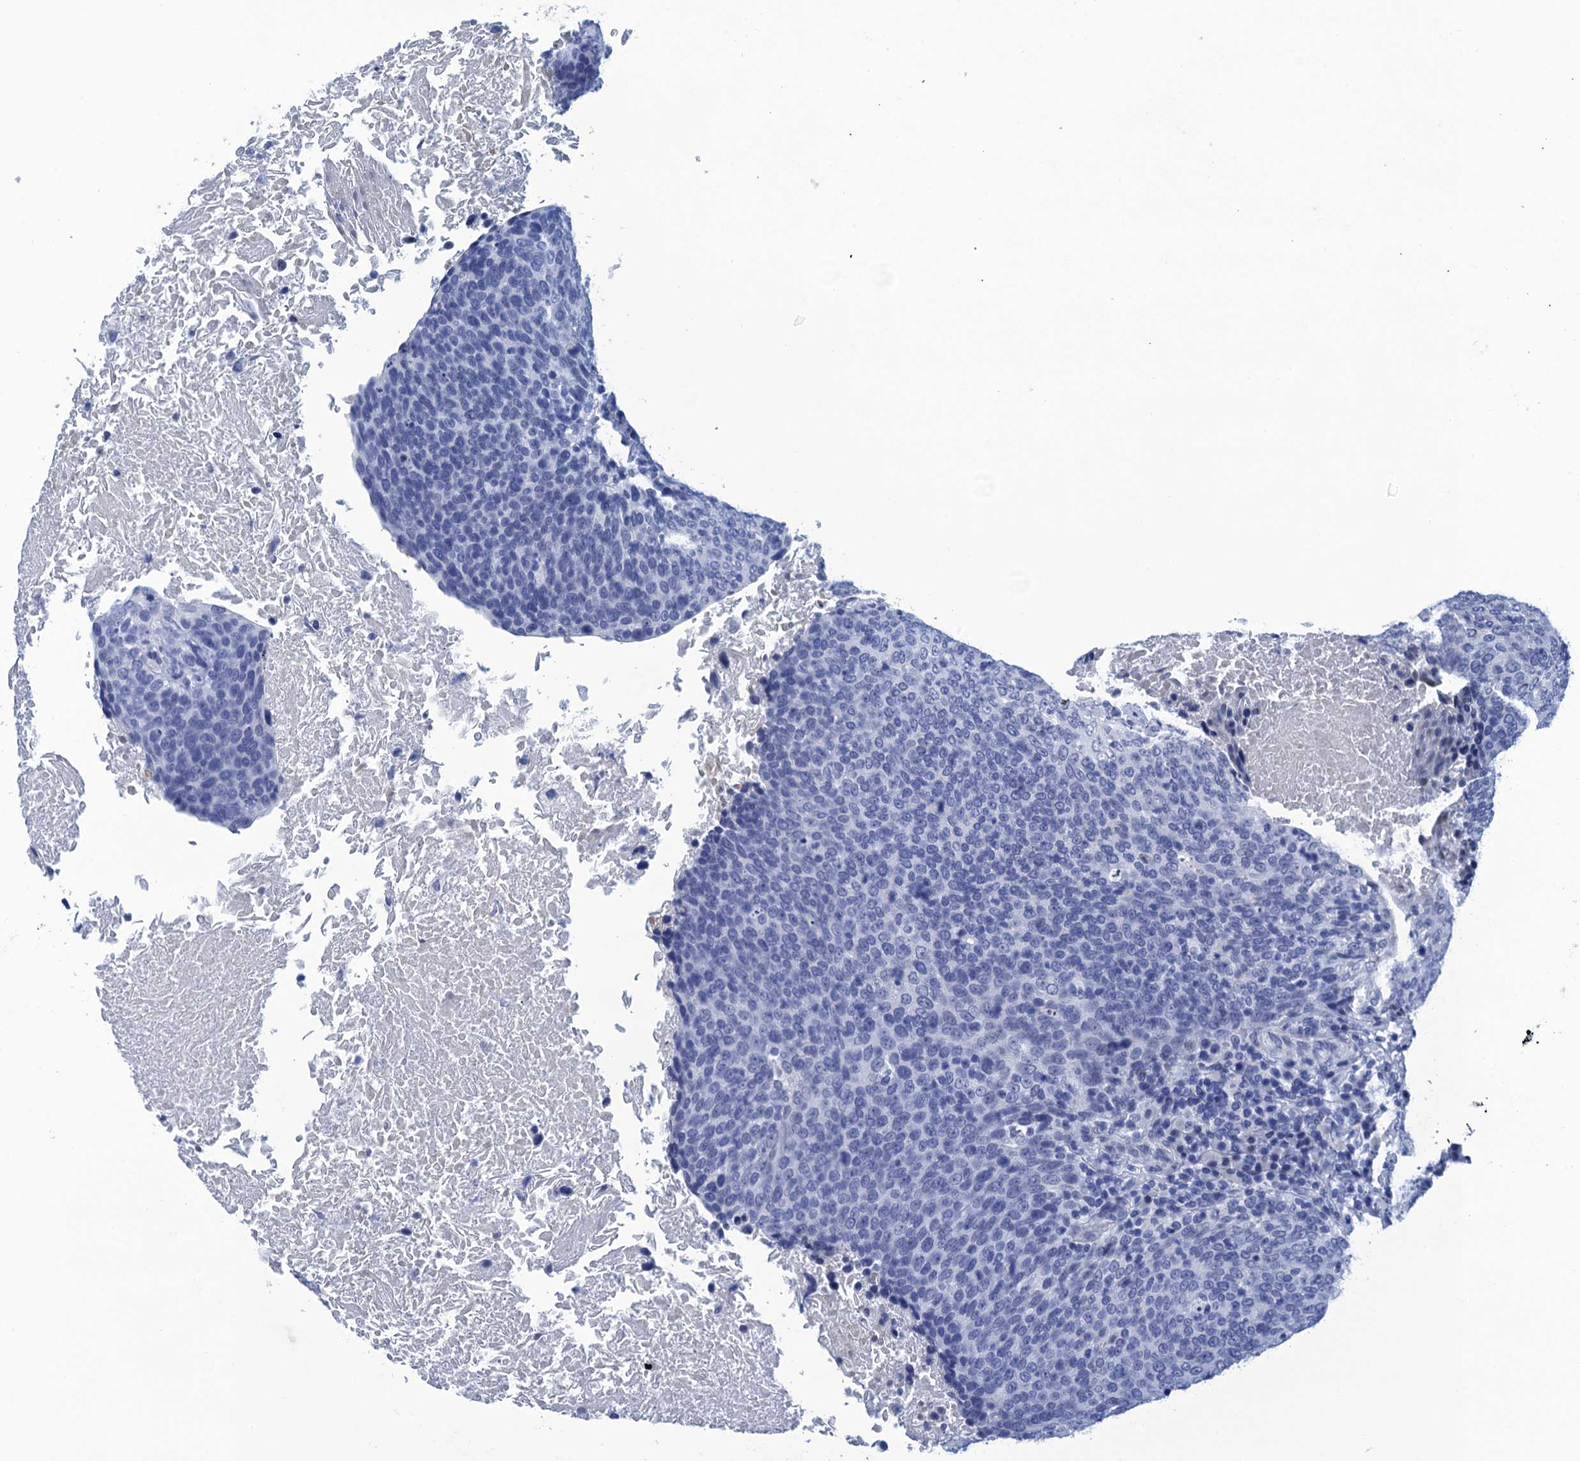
{"staining": {"intensity": "negative", "quantity": "none", "location": "none"}, "tissue": "head and neck cancer", "cell_type": "Tumor cells", "image_type": "cancer", "snomed": [{"axis": "morphology", "description": "Squamous cell carcinoma, NOS"}, {"axis": "morphology", "description": "Squamous cell carcinoma, metastatic, NOS"}, {"axis": "topography", "description": "Lymph node"}, {"axis": "topography", "description": "Head-Neck"}], "caption": "An image of head and neck cancer (metastatic squamous cell carcinoma) stained for a protein exhibits no brown staining in tumor cells.", "gene": "METTL25", "patient": {"sex": "male", "age": 62}}